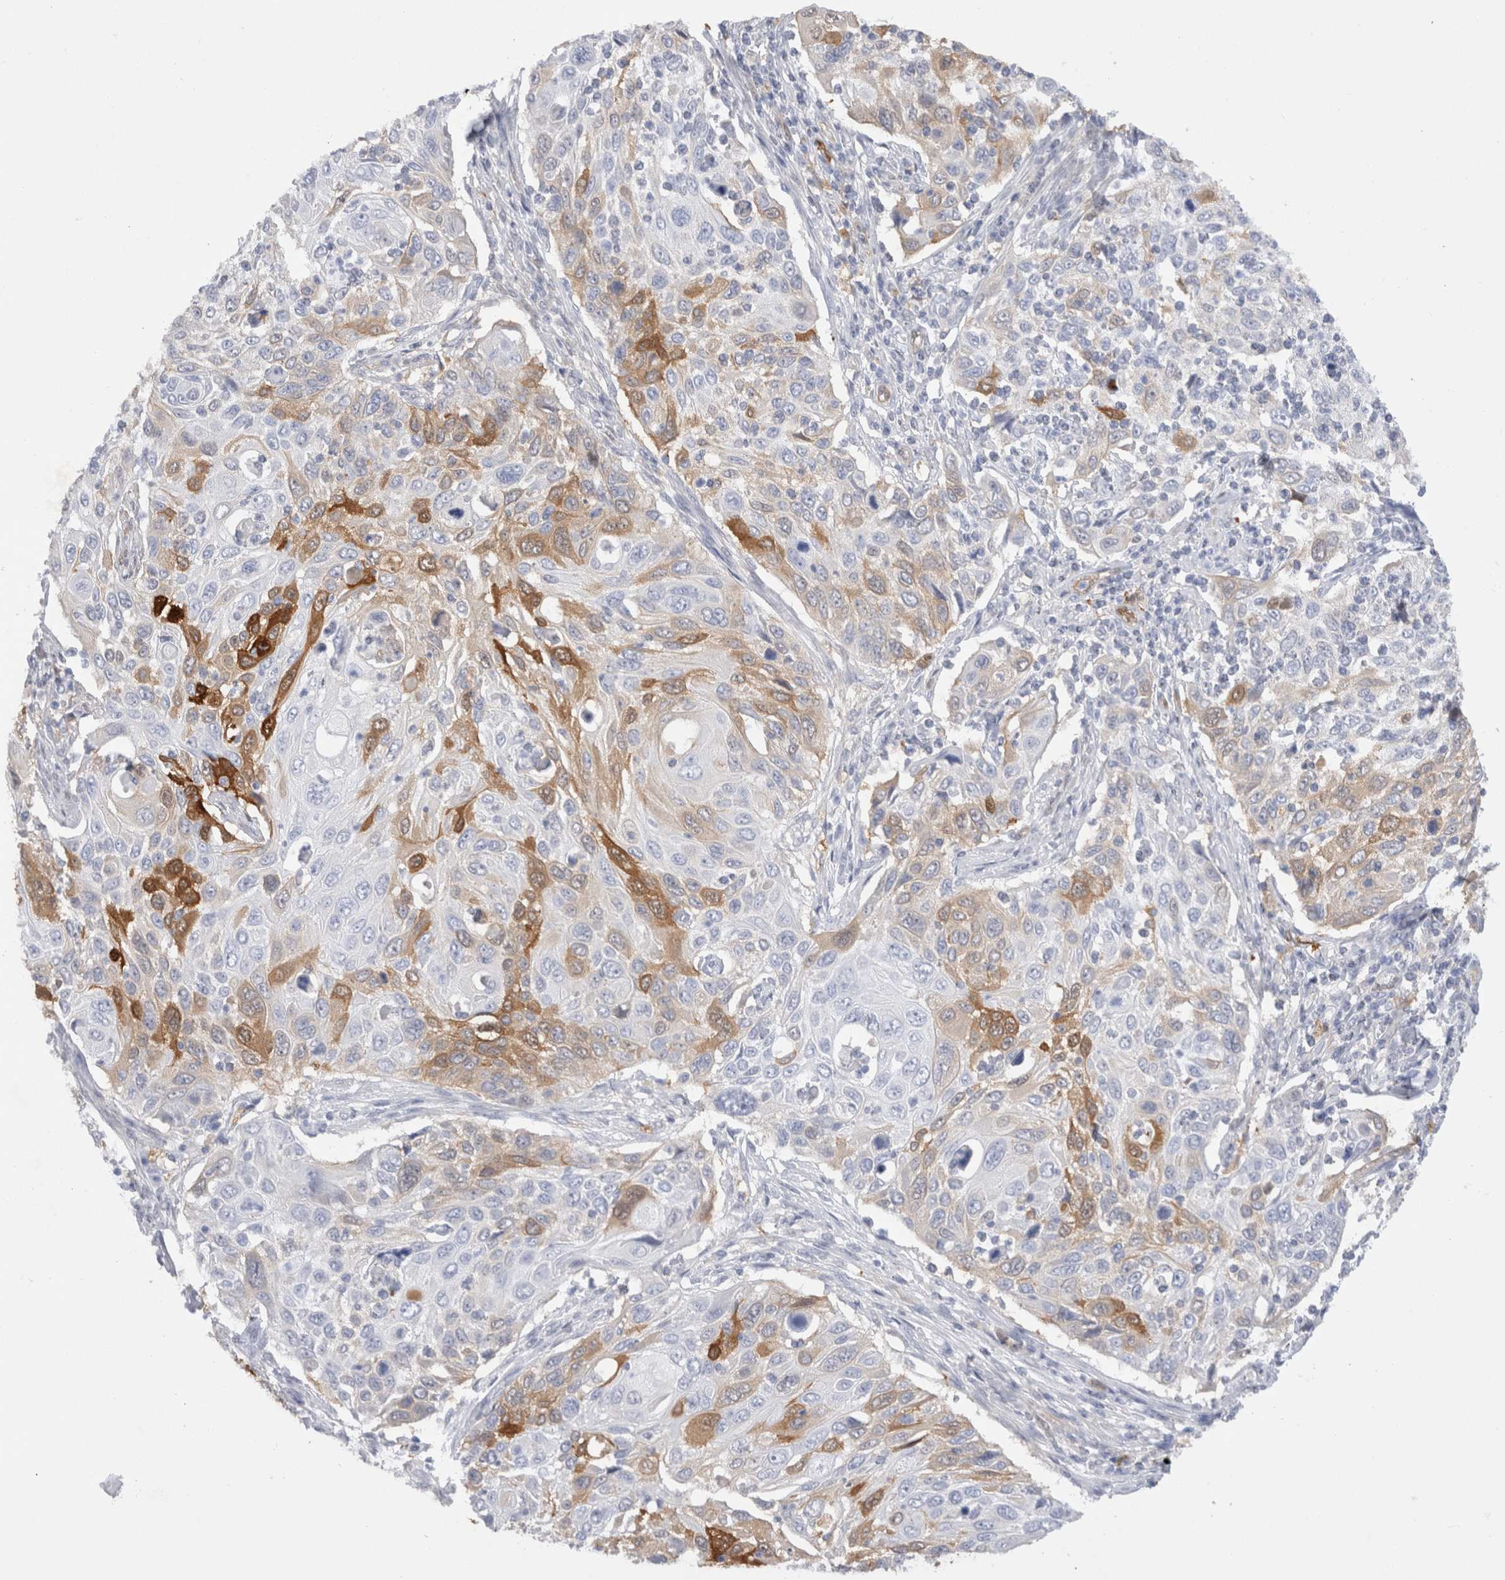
{"staining": {"intensity": "moderate", "quantity": "<25%", "location": "cytoplasmic/membranous,nuclear"}, "tissue": "cervical cancer", "cell_type": "Tumor cells", "image_type": "cancer", "snomed": [{"axis": "morphology", "description": "Squamous cell carcinoma, NOS"}, {"axis": "topography", "description": "Cervix"}], "caption": "Cervical cancer (squamous cell carcinoma) stained for a protein (brown) displays moderate cytoplasmic/membranous and nuclear positive staining in approximately <25% of tumor cells.", "gene": "NAPEPLD", "patient": {"sex": "female", "age": 70}}